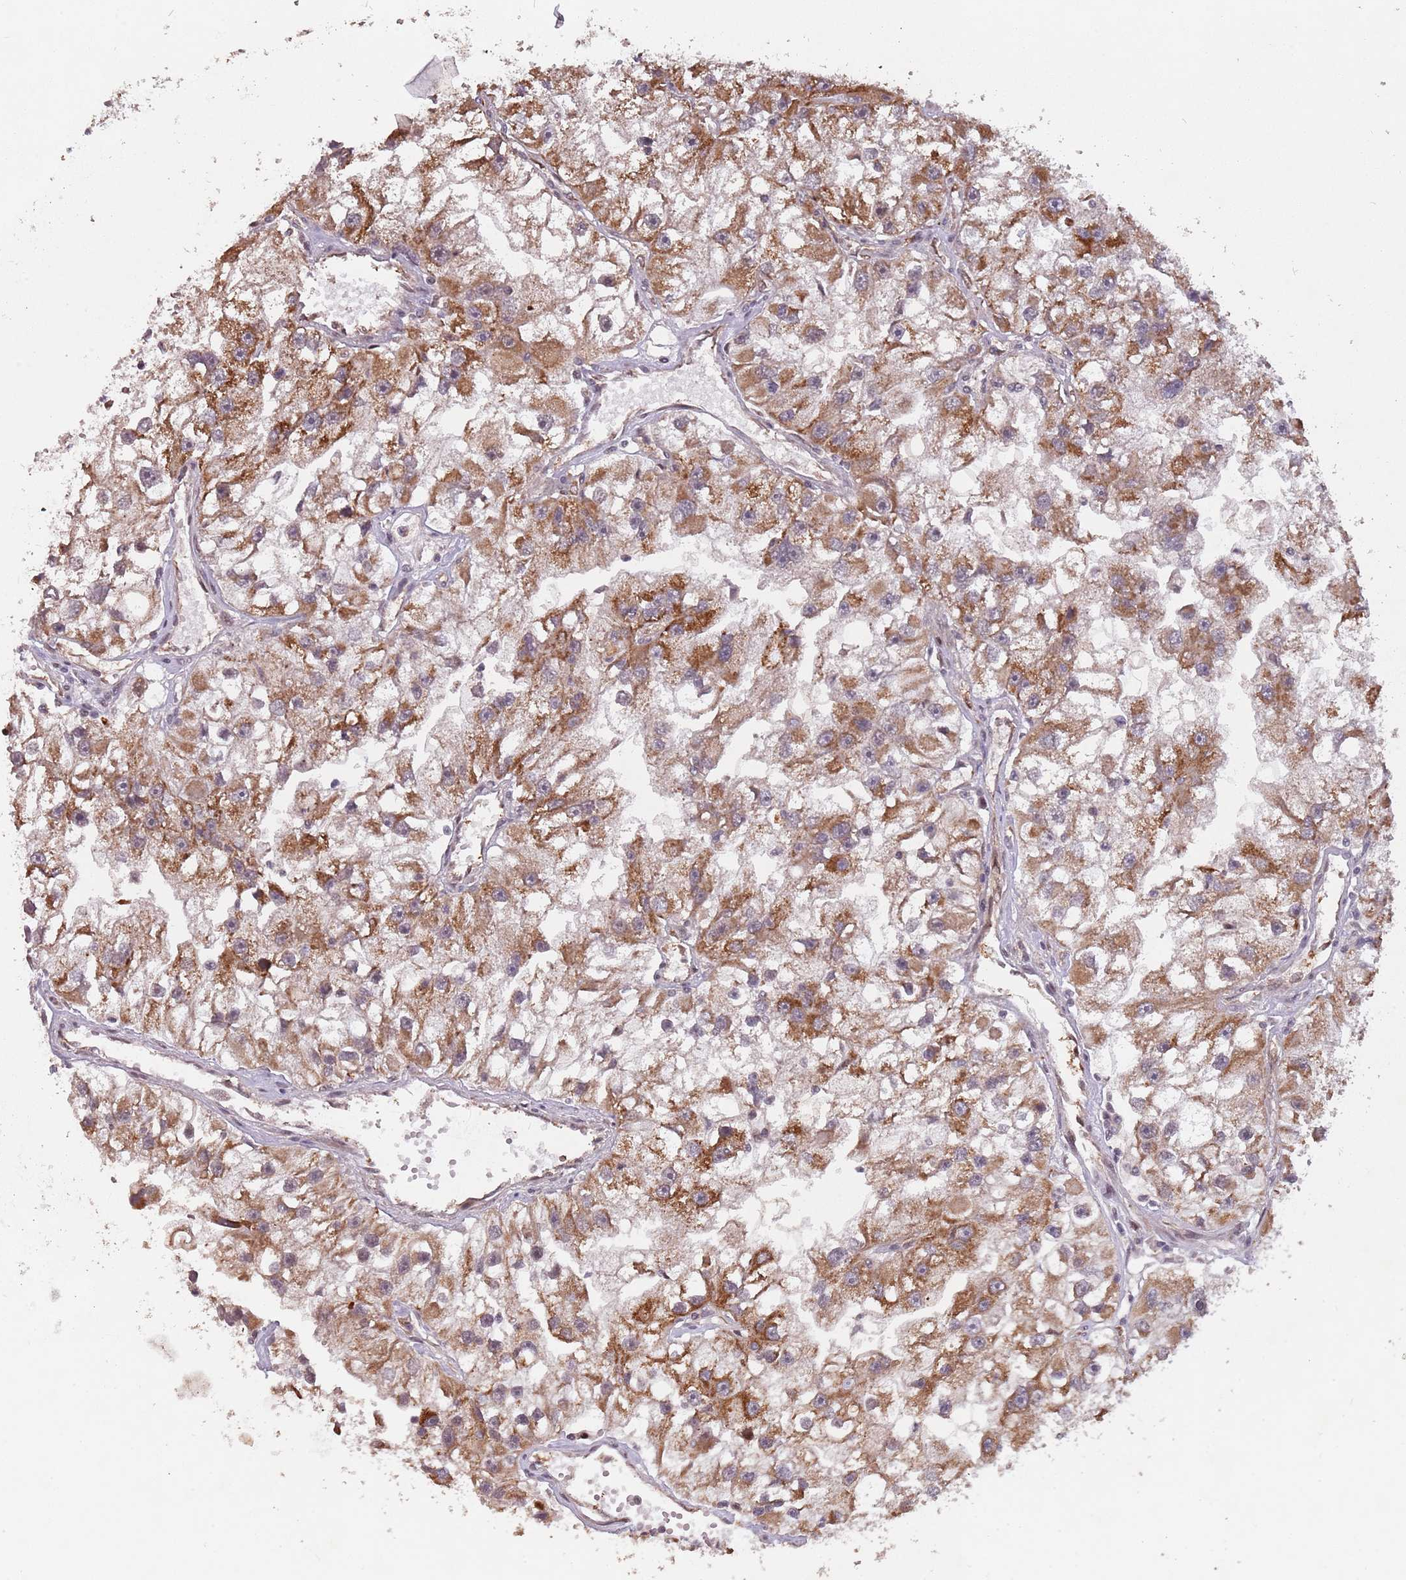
{"staining": {"intensity": "moderate", "quantity": ">75%", "location": "cytoplasmic/membranous"}, "tissue": "renal cancer", "cell_type": "Tumor cells", "image_type": "cancer", "snomed": [{"axis": "morphology", "description": "Adenocarcinoma, NOS"}, {"axis": "topography", "description": "Kidney"}], "caption": "Renal cancer (adenocarcinoma) stained for a protein exhibits moderate cytoplasmic/membranous positivity in tumor cells.", "gene": "SUDS3", "patient": {"sex": "male", "age": 63}}